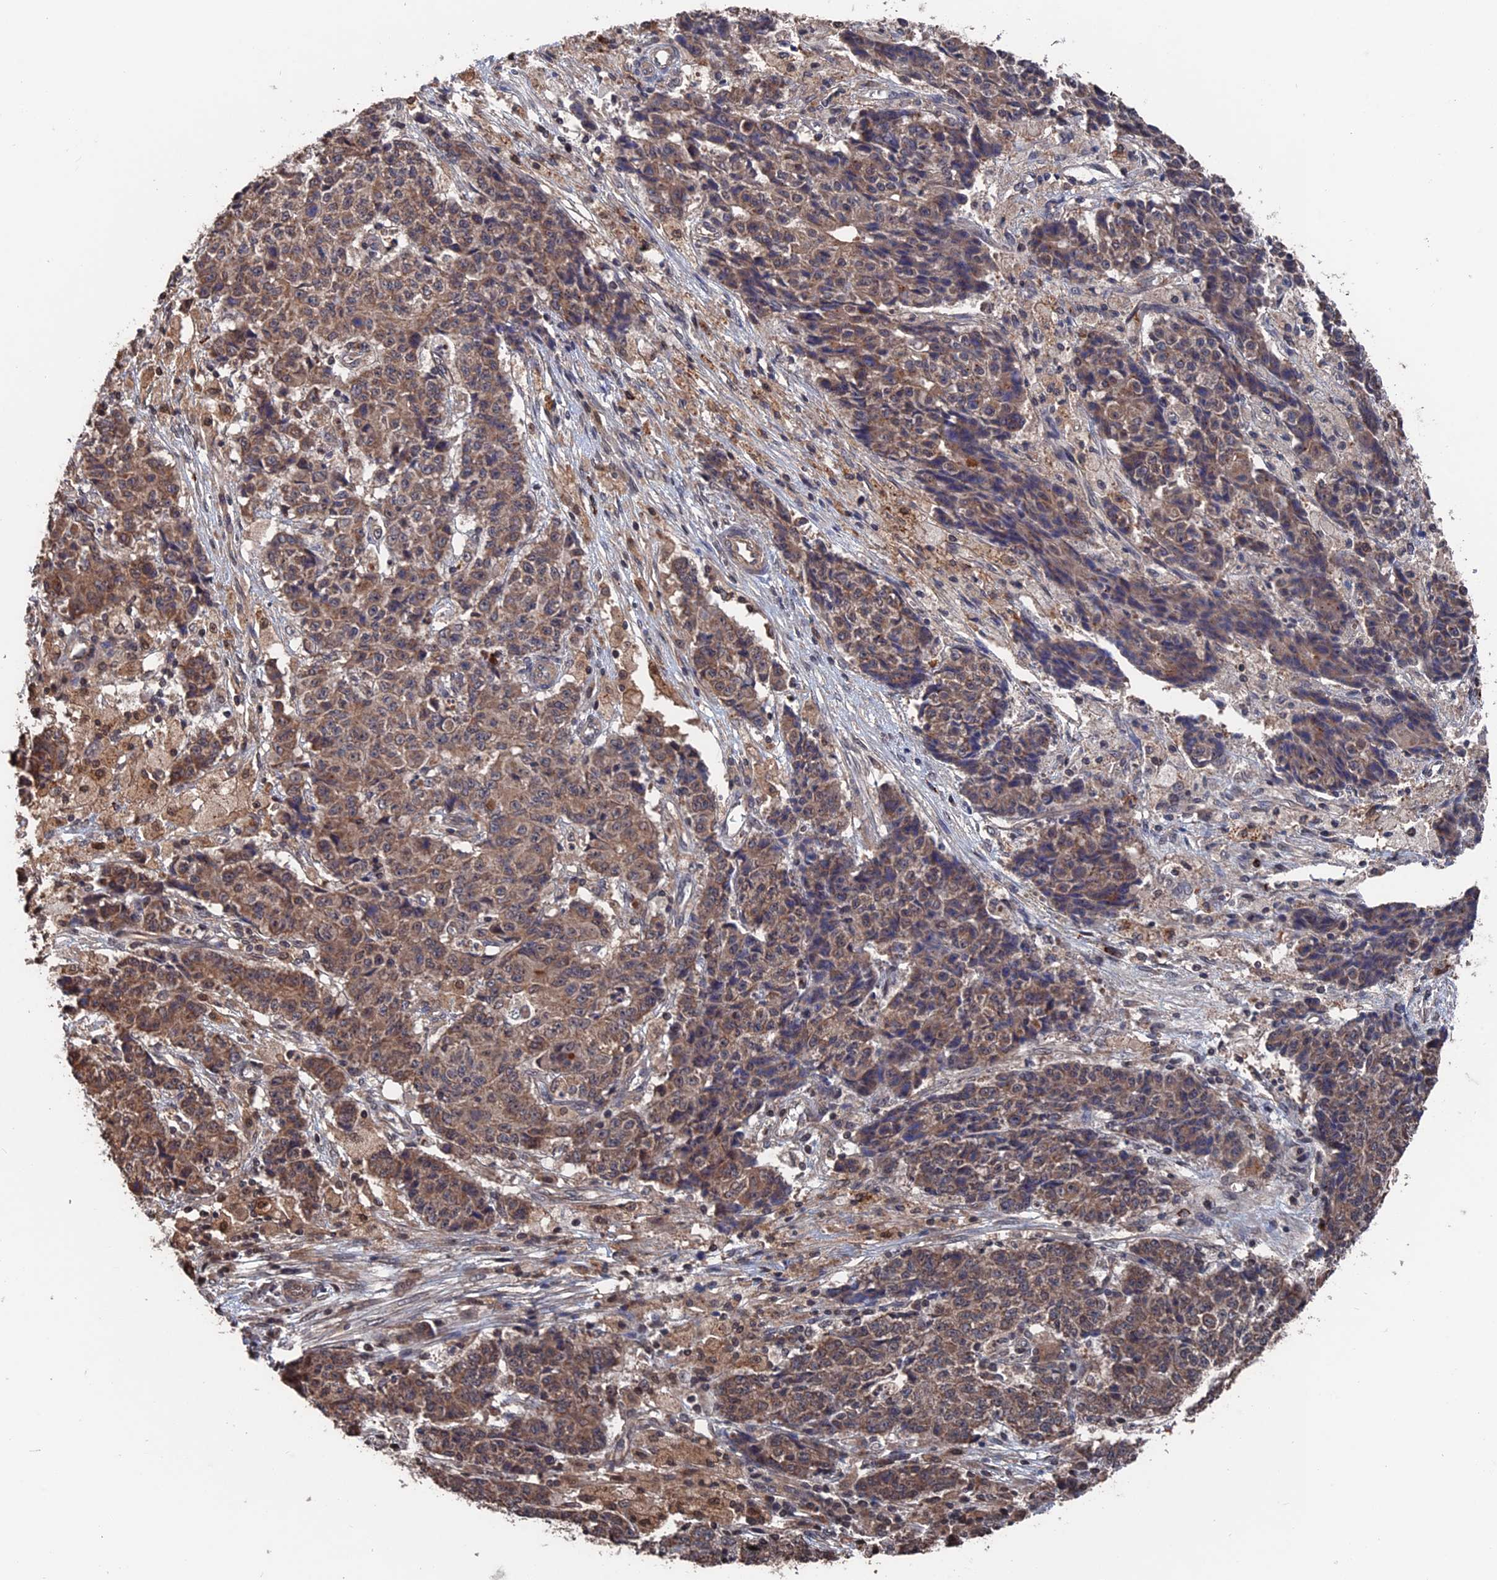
{"staining": {"intensity": "moderate", "quantity": "25%-75%", "location": "cytoplasmic/membranous"}, "tissue": "ovarian cancer", "cell_type": "Tumor cells", "image_type": "cancer", "snomed": [{"axis": "morphology", "description": "Carcinoma, endometroid"}, {"axis": "topography", "description": "Ovary"}], "caption": "This is an image of IHC staining of ovarian endometroid carcinoma, which shows moderate positivity in the cytoplasmic/membranous of tumor cells.", "gene": "PDE12", "patient": {"sex": "female", "age": 42}}